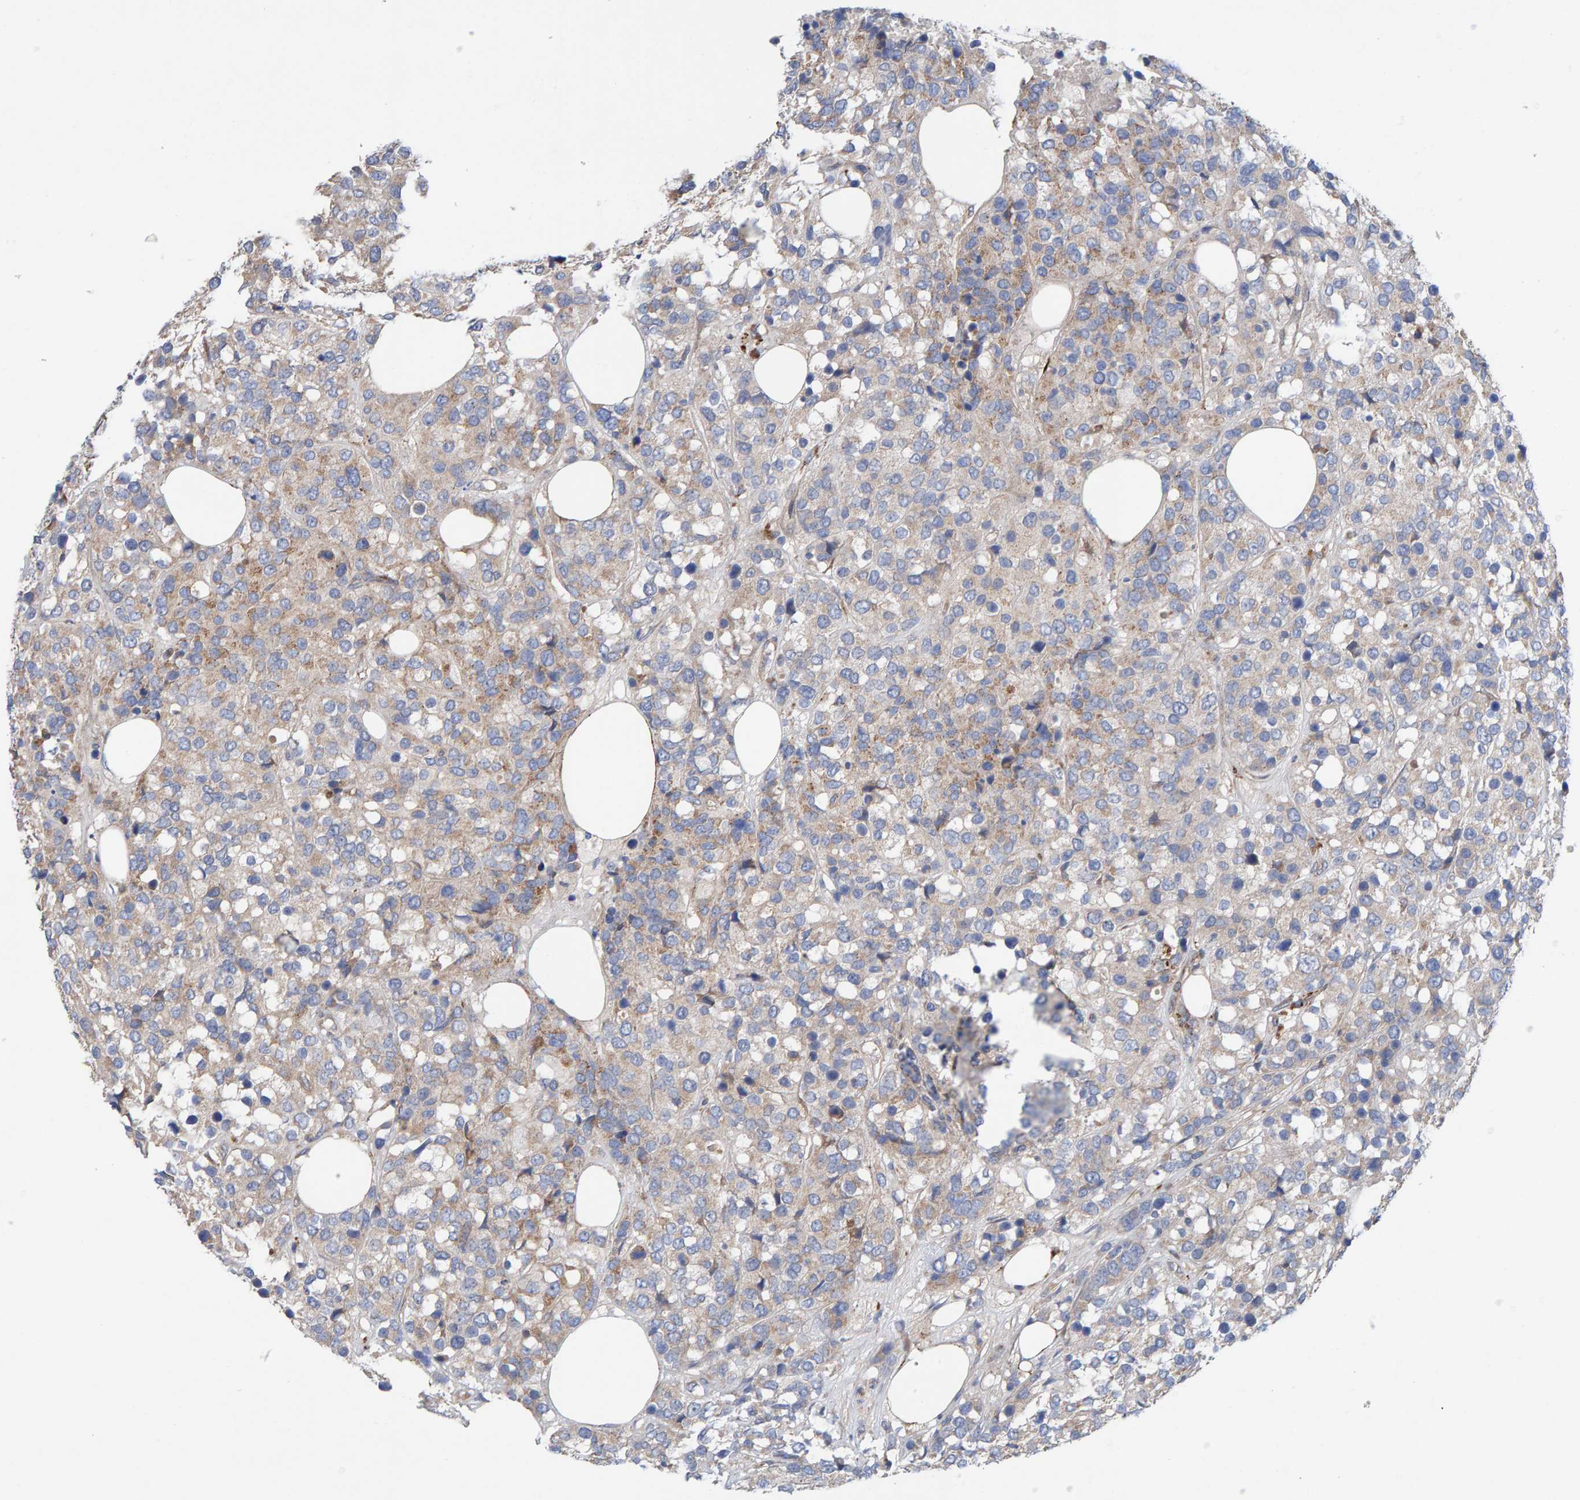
{"staining": {"intensity": "moderate", "quantity": "<25%", "location": "cytoplasmic/membranous"}, "tissue": "breast cancer", "cell_type": "Tumor cells", "image_type": "cancer", "snomed": [{"axis": "morphology", "description": "Lobular carcinoma"}, {"axis": "topography", "description": "Breast"}], "caption": "Moderate cytoplasmic/membranous protein positivity is seen in about <25% of tumor cells in breast cancer (lobular carcinoma).", "gene": "CDK5RAP3", "patient": {"sex": "female", "age": 59}}